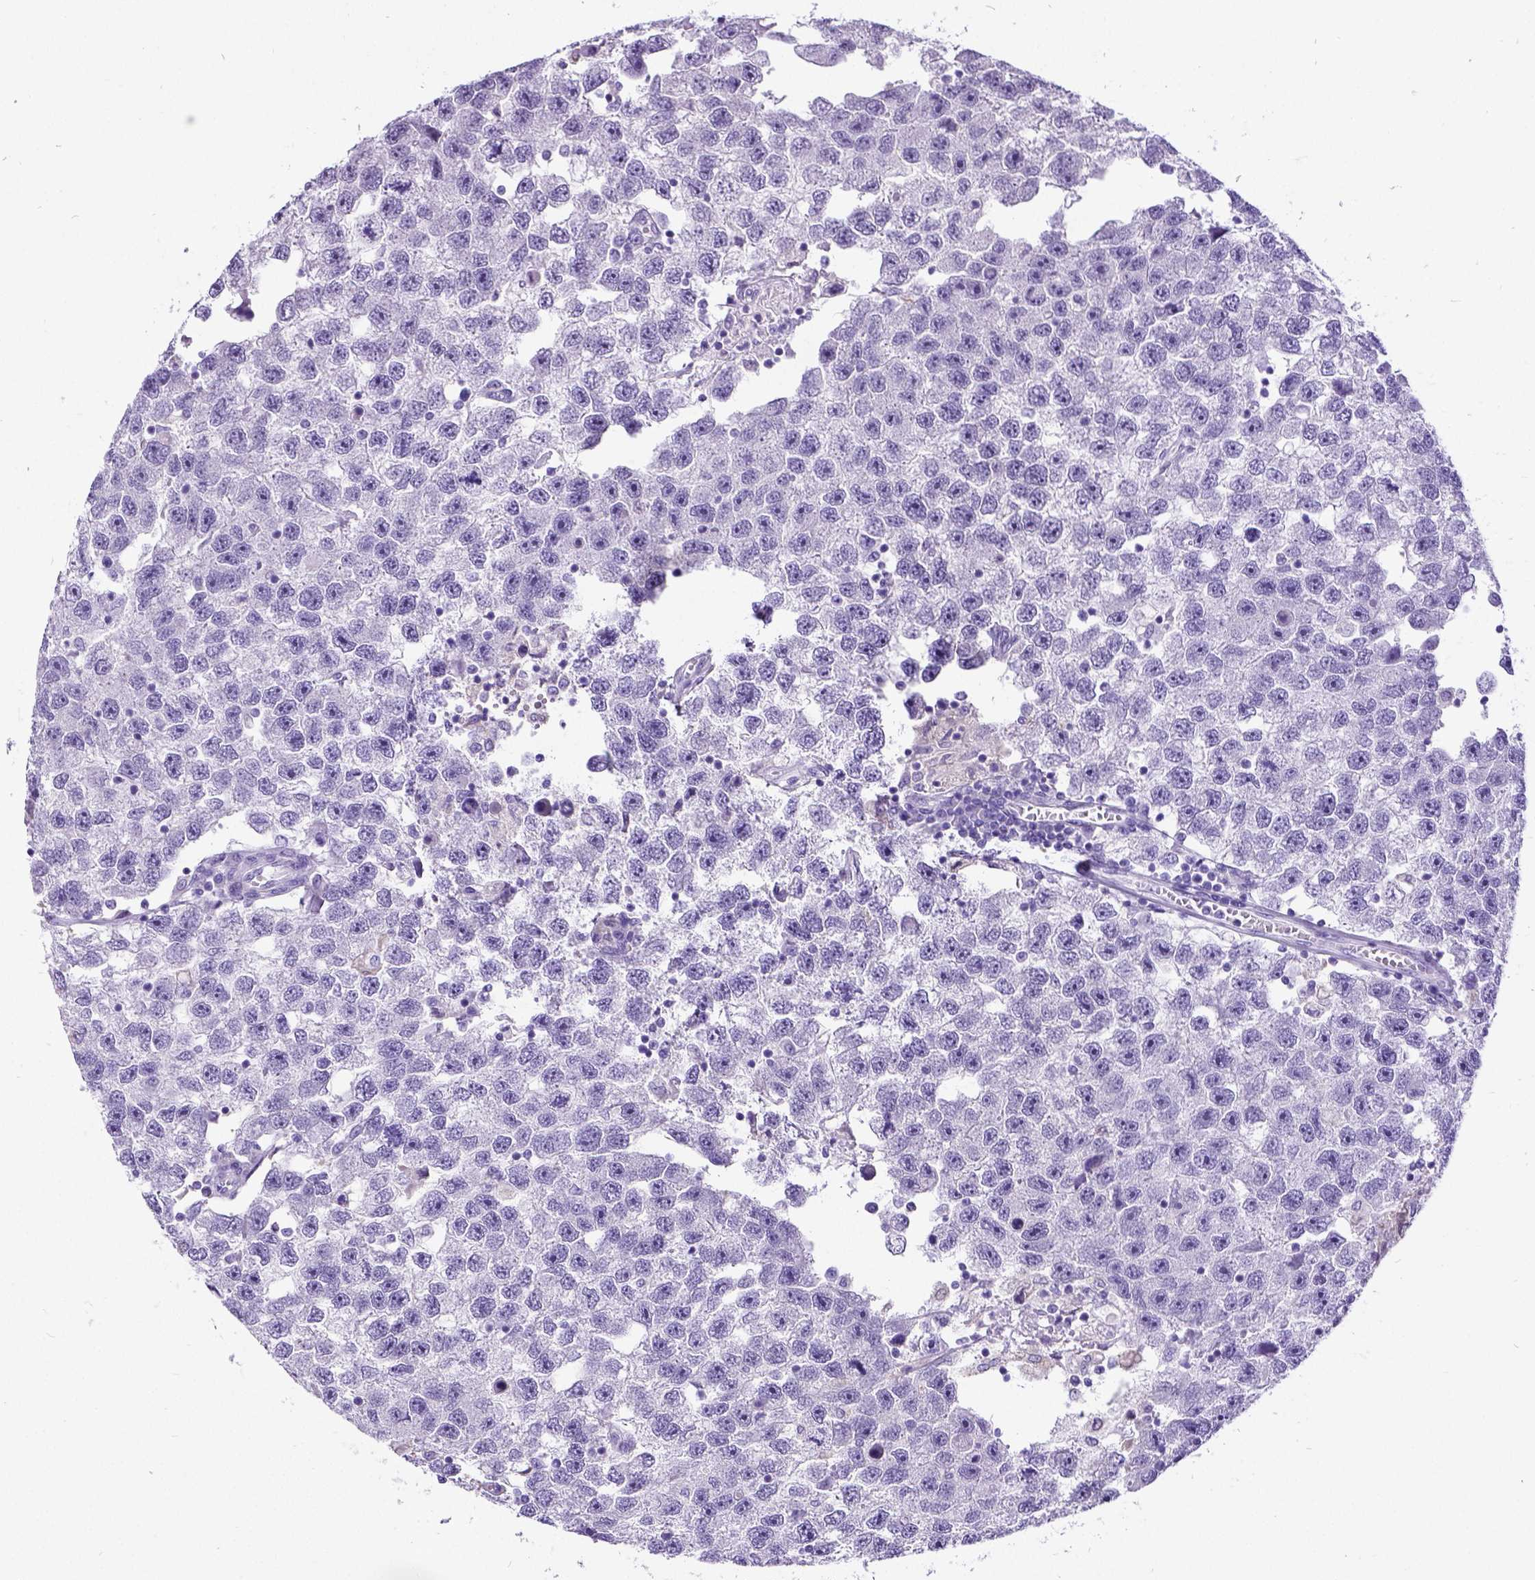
{"staining": {"intensity": "negative", "quantity": "none", "location": "none"}, "tissue": "testis cancer", "cell_type": "Tumor cells", "image_type": "cancer", "snomed": [{"axis": "morphology", "description": "Seminoma, NOS"}, {"axis": "topography", "description": "Testis"}], "caption": "Immunohistochemistry (IHC) histopathology image of neoplastic tissue: human testis cancer (seminoma) stained with DAB (3,3'-diaminobenzidine) demonstrates no significant protein staining in tumor cells. (DAB (3,3'-diaminobenzidine) immunohistochemistry visualized using brightfield microscopy, high magnification).", "gene": "SATB2", "patient": {"sex": "male", "age": 26}}